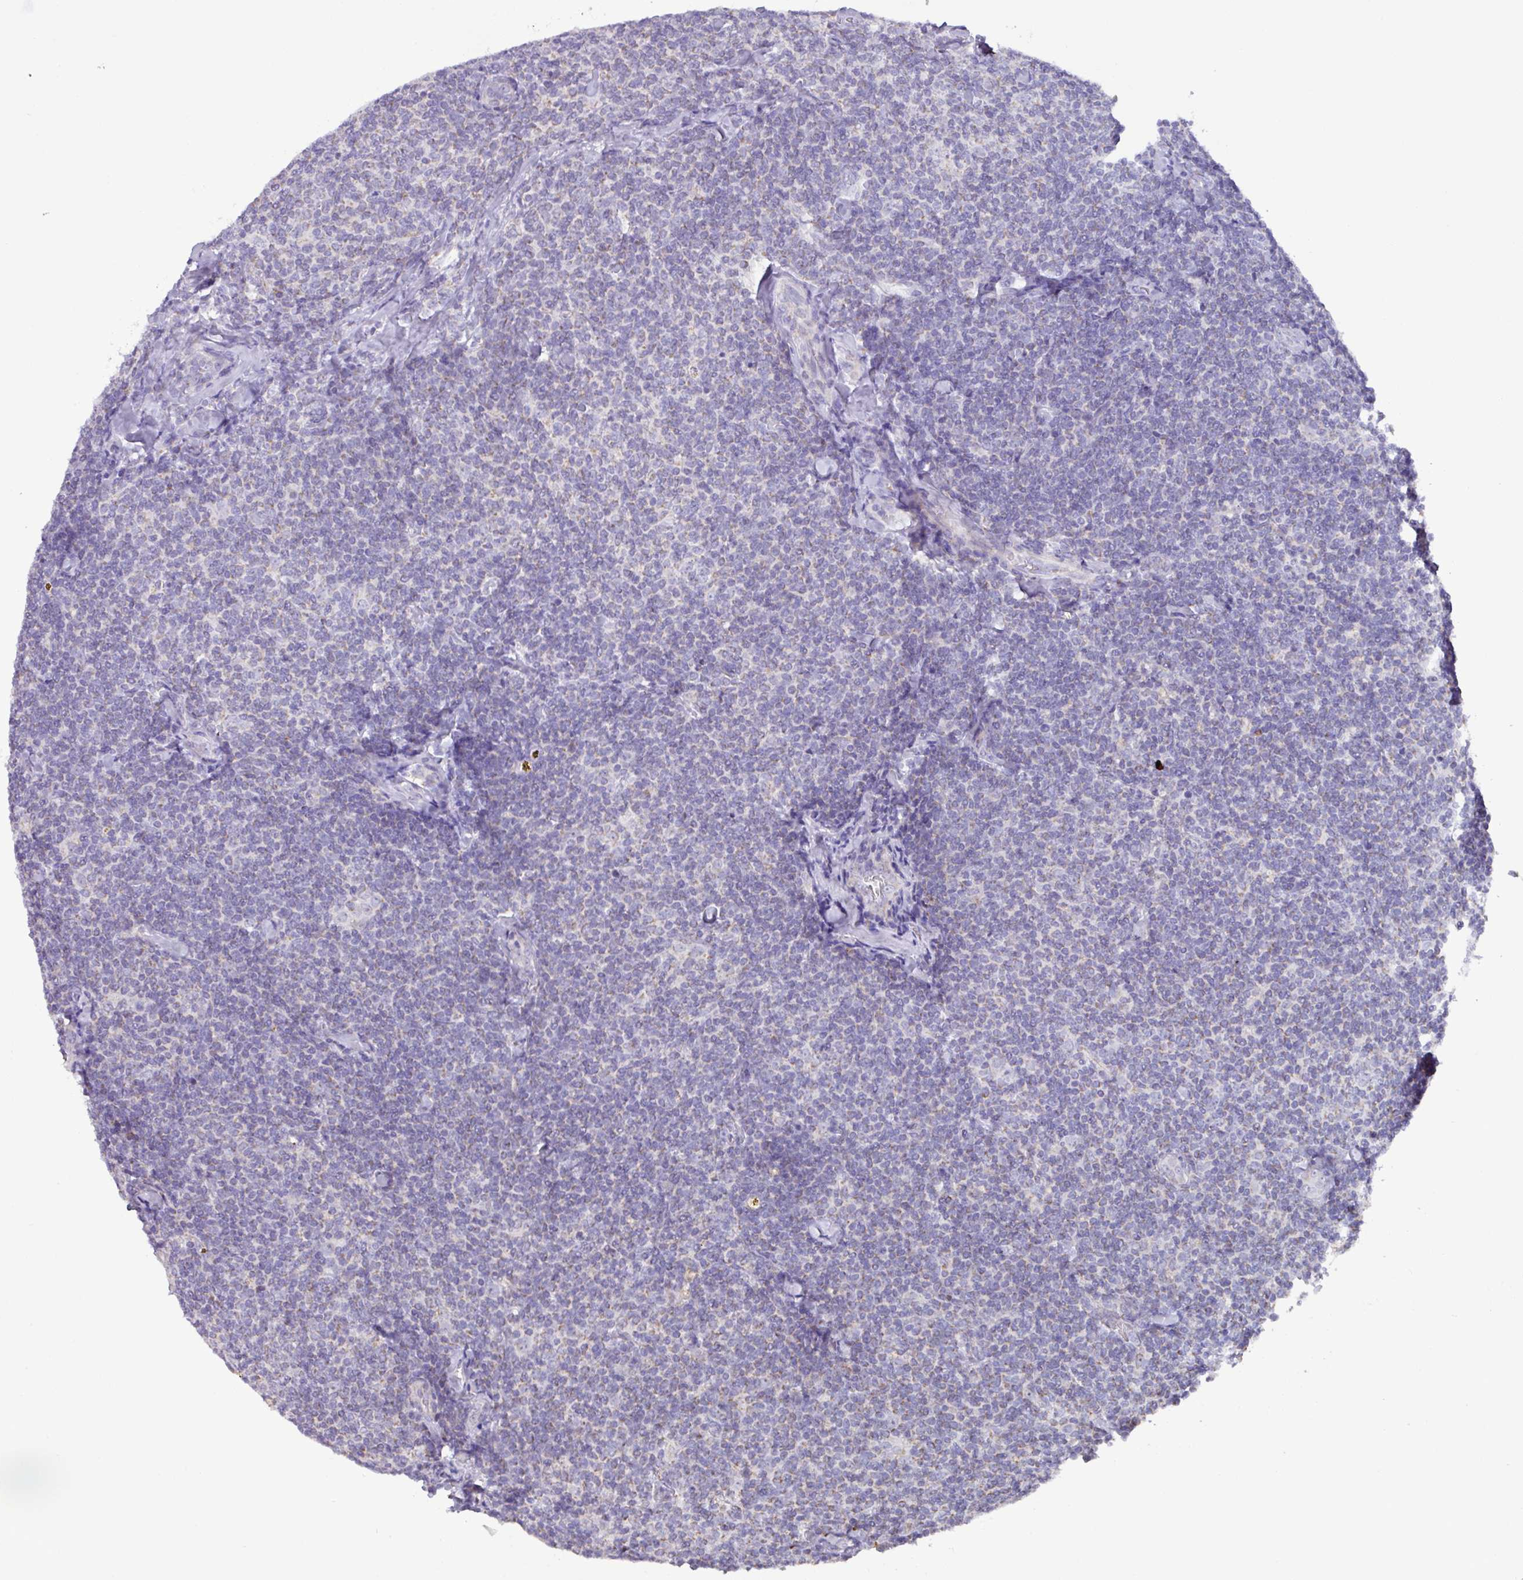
{"staining": {"intensity": "negative", "quantity": "none", "location": "none"}, "tissue": "lymphoma", "cell_type": "Tumor cells", "image_type": "cancer", "snomed": [{"axis": "morphology", "description": "Malignant lymphoma, non-Hodgkin's type, Low grade"}, {"axis": "topography", "description": "Lymph node"}], "caption": "This is a image of immunohistochemistry (IHC) staining of malignant lymphoma, non-Hodgkin's type (low-grade), which shows no staining in tumor cells. (IHC, brightfield microscopy, high magnification).", "gene": "MT-ND4", "patient": {"sex": "female", "age": 56}}